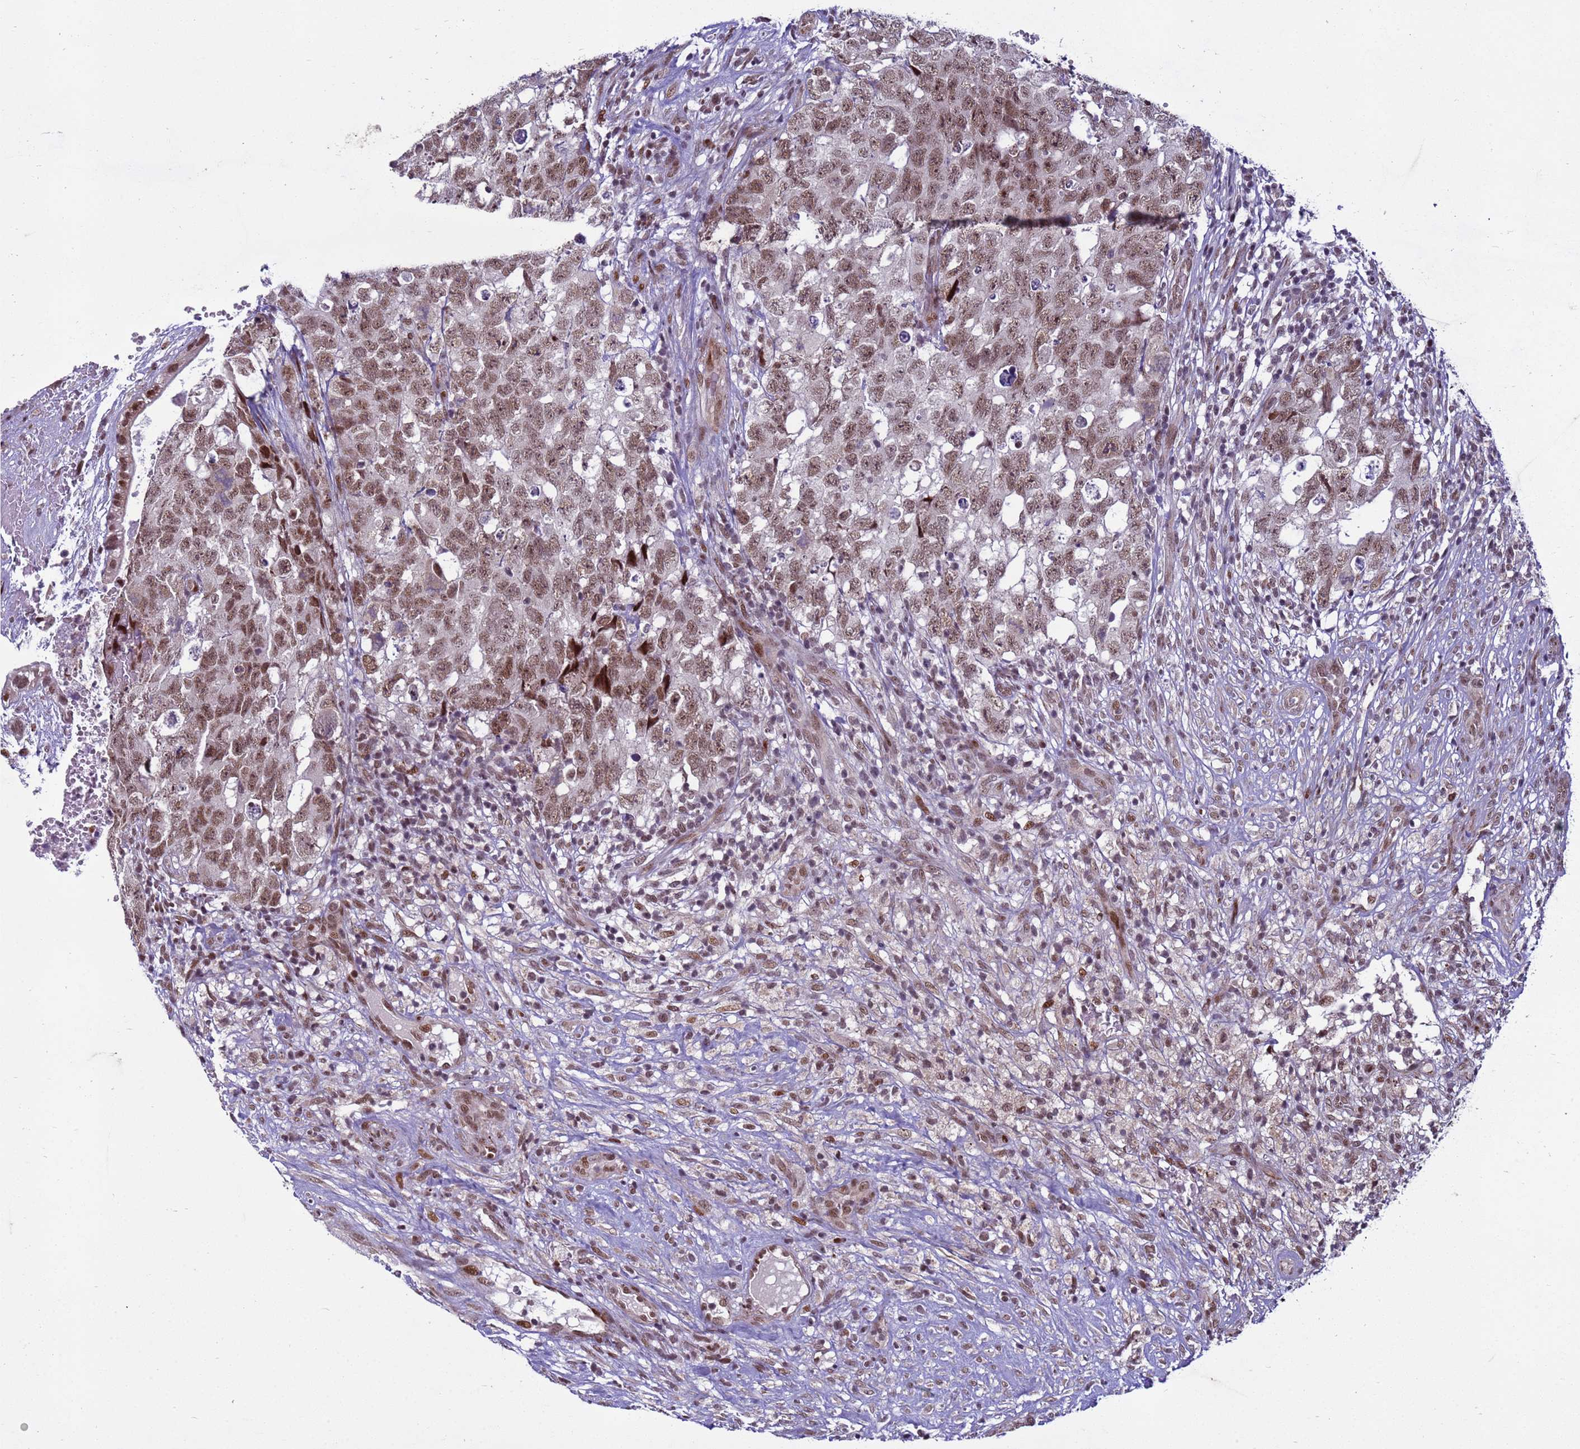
{"staining": {"intensity": "moderate", "quantity": ">75%", "location": "nuclear"}, "tissue": "testis cancer", "cell_type": "Tumor cells", "image_type": "cancer", "snomed": [{"axis": "morphology", "description": "Seminoma, NOS"}, {"axis": "morphology", "description": "Carcinoma, Embryonal, NOS"}, {"axis": "topography", "description": "Testis"}], "caption": "This histopathology image exhibits IHC staining of testis seminoma, with medium moderate nuclear staining in approximately >75% of tumor cells.", "gene": "SHC3", "patient": {"sex": "male", "age": 29}}